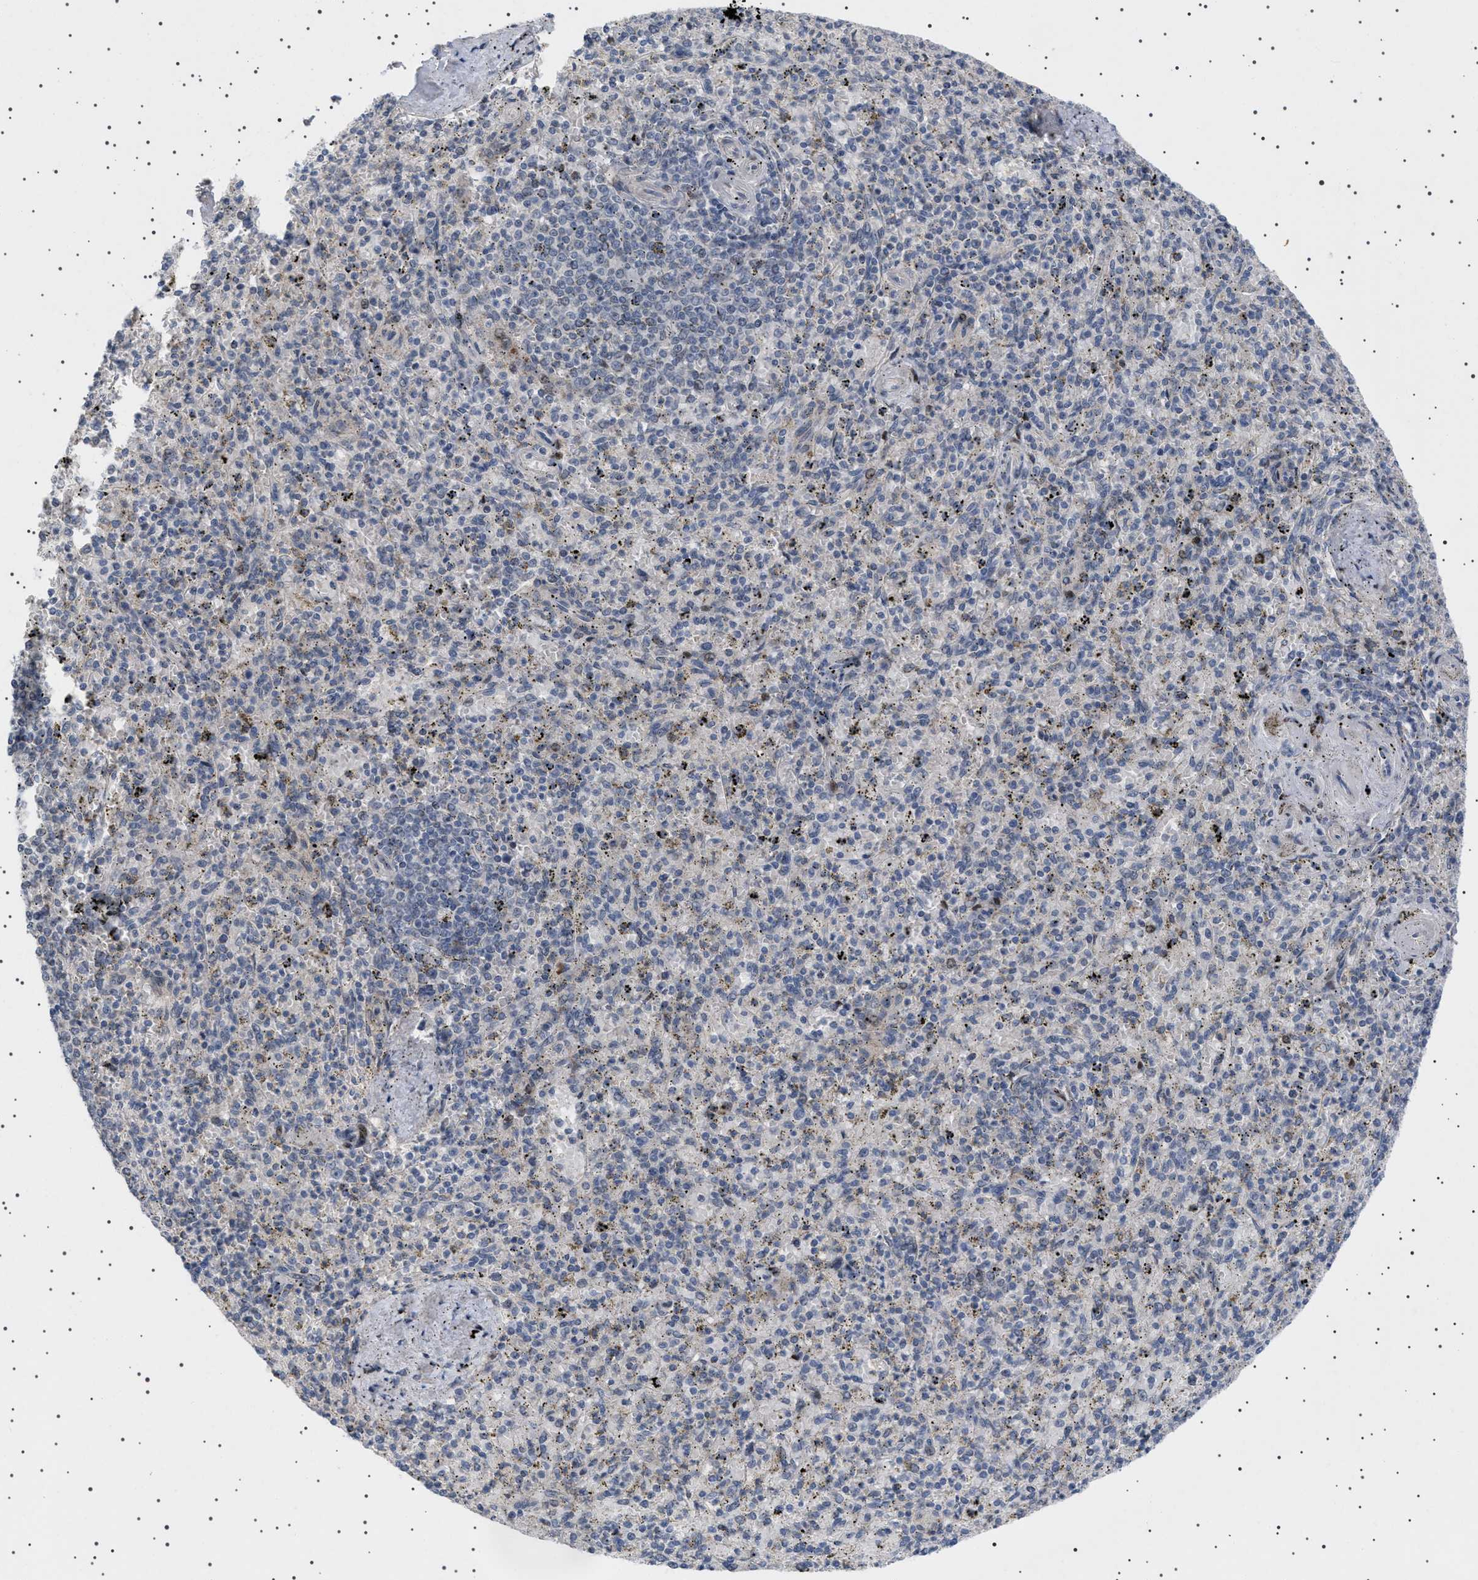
{"staining": {"intensity": "negative", "quantity": "none", "location": "none"}, "tissue": "spleen", "cell_type": "Cells in red pulp", "image_type": "normal", "snomed": [{"axis": "morphology", "description": "Normal tissue, NOS"}, {"axis": "topography", "description": "Spleen"}], "caption": "Spleen stained for a protein using IHC displays no positivity cells in red pulp.", "gene": "HTR1A", "patient": {"sex": "male", "age": 72}}